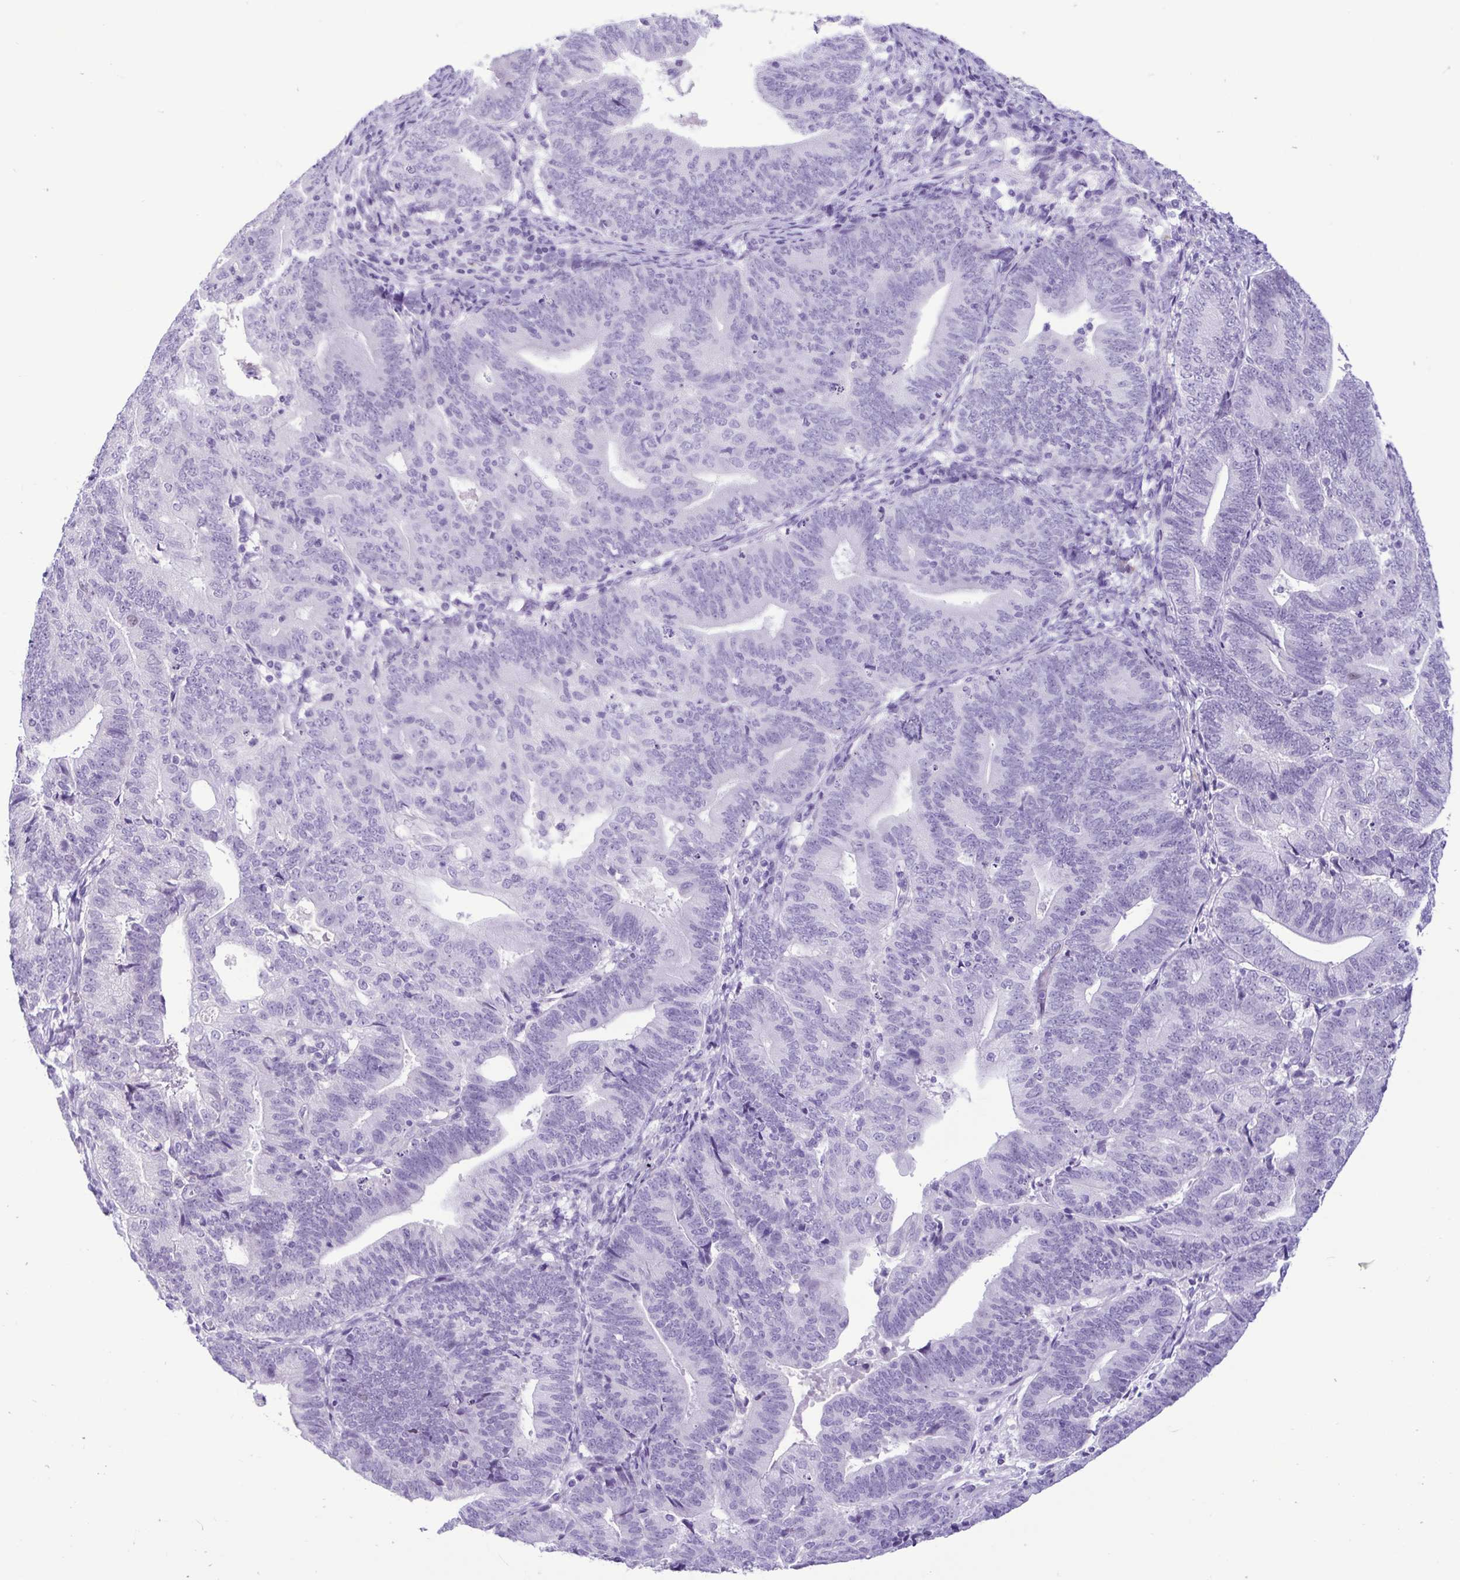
{"staining": {"intensity": "negative", "quantity": "none", "location": "none"}, "tissue": "endometrial cancer", "cell_type": "Tumor cells", "image_type": "cancer", "snomed": [{"axis": "morphology", "description": "Adenocarcinoma, NOS"}, {"axis": "topography", "description": "Endometrium"}], "caption": "A high-resolution photomicrograph shows IHC staining of endometrial cancer, which exhibits no significant positivity in tumor cells.", "gene": "SPATA16", "patient": {"sex": "female", "age": 70}}